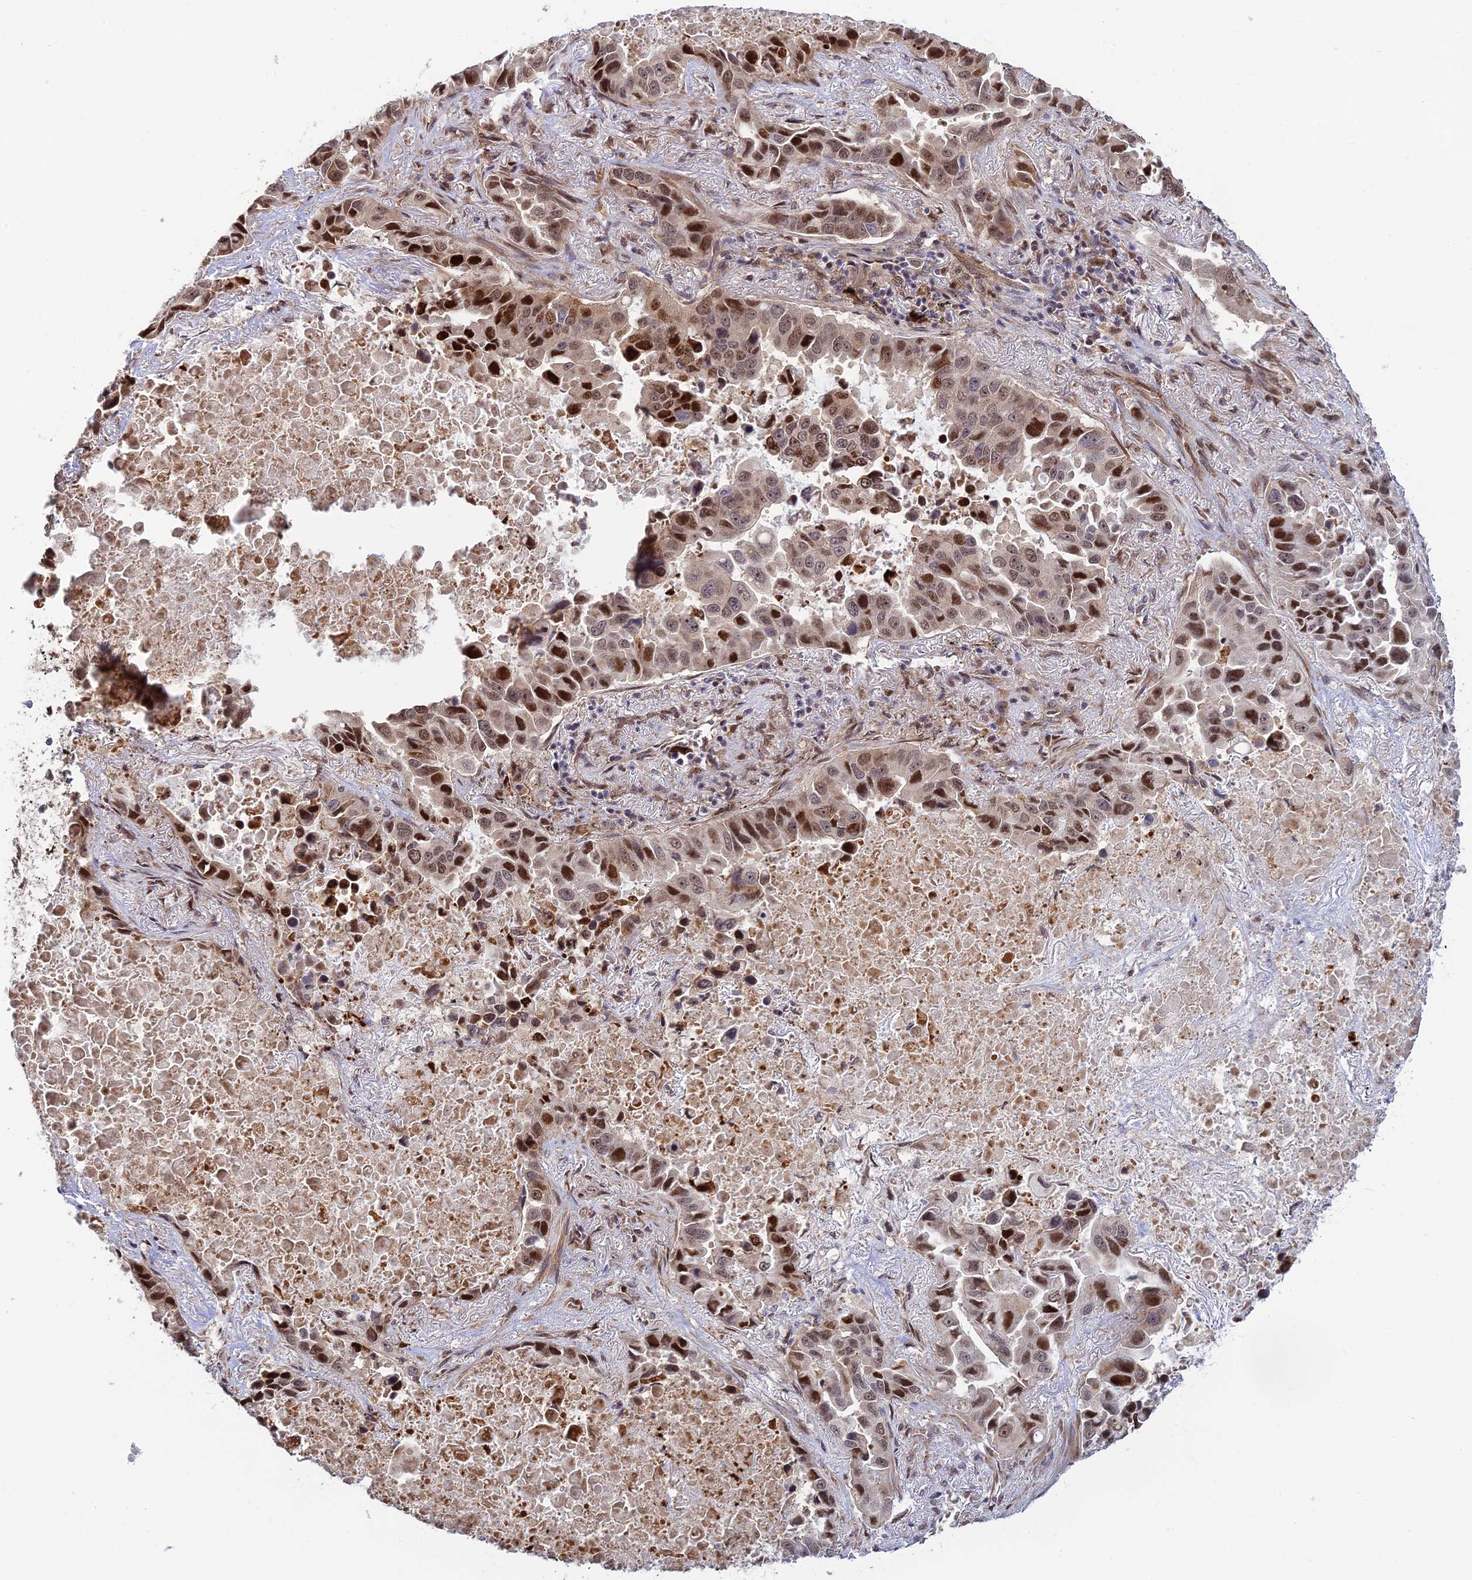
{"staining": {"intensity": "strong", "quantity": "25%-75%", "location": "nuclear"}, "tissue": "lung cancer", "cell_type": "Tumor cells", "image_type": "cancer", "snomed": [{"axis": "morphology", "description": "Adenocarcinoma, NOS"}, {"axis": "topography", "description": "Lung"}], "caption": "Immunohistochemical staining of human adenocarcinoma (lung) exhibits high levels of strong nuclear protein staining in about 25%-75% of tumor cells.", "gene": "UFSP2", "patient": {"sex": "male", "age": 64}}